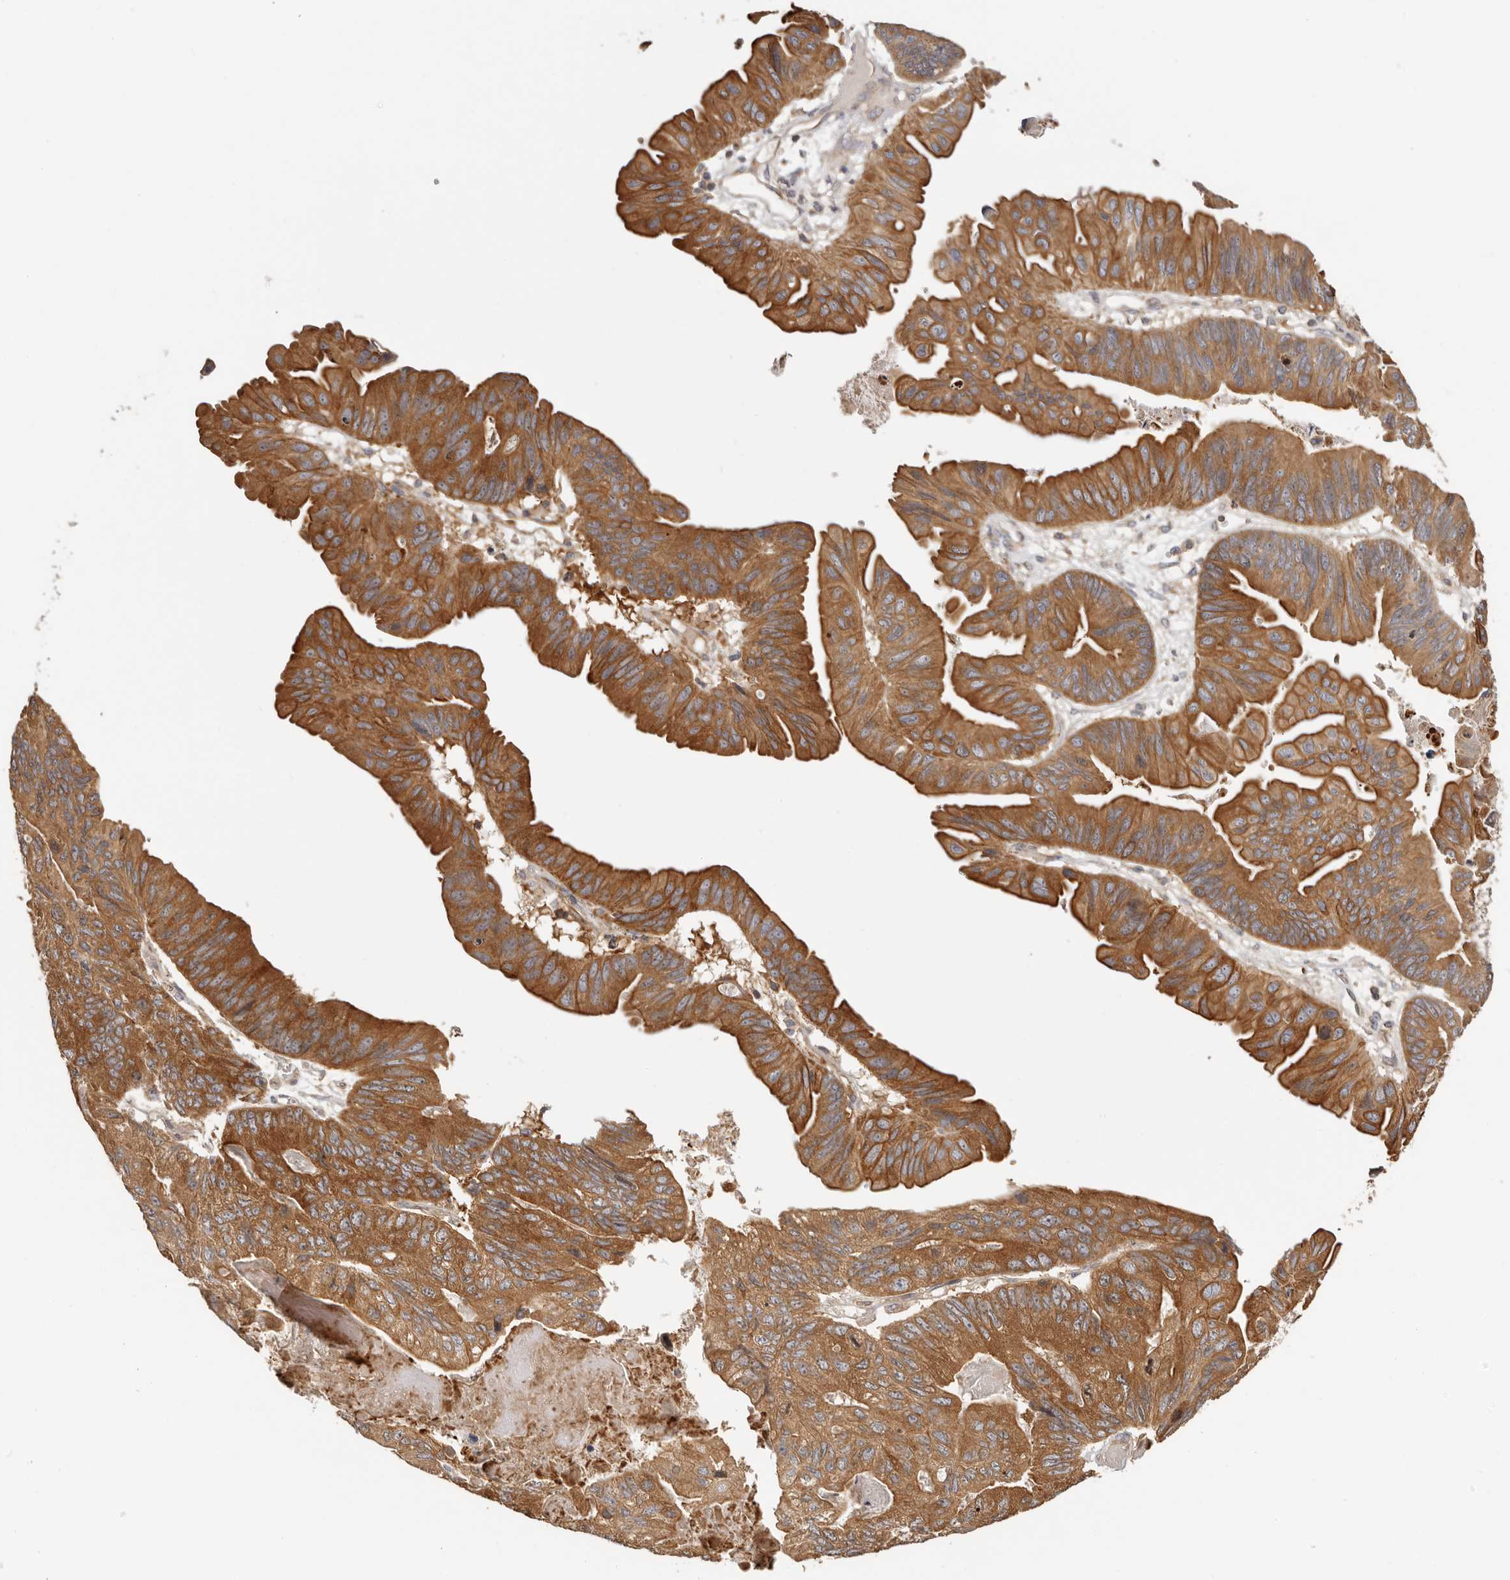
{"staining": {"intensity": "strong", "quantity": ">75%", "location": "cytoplasmic/membranous"}, "tissue": "ovarian cancer", "cell_type": "Tumor cells", "image_type": "cancer", "snomed": [{"axis": "morphology", "description": "Cystadenocarcinoma, mucinous, NOS"}, {"axis": "topography", "description": "Ovary"}], "caption": "Immunohistochemistry (DAB) staining of ovarian cancer shows strong cytoplasmic/membranous protein expression in approximately >75% of tumor cells.", "gene": "EEF1E1", "patient": {"sex": "female", "age": 61}}